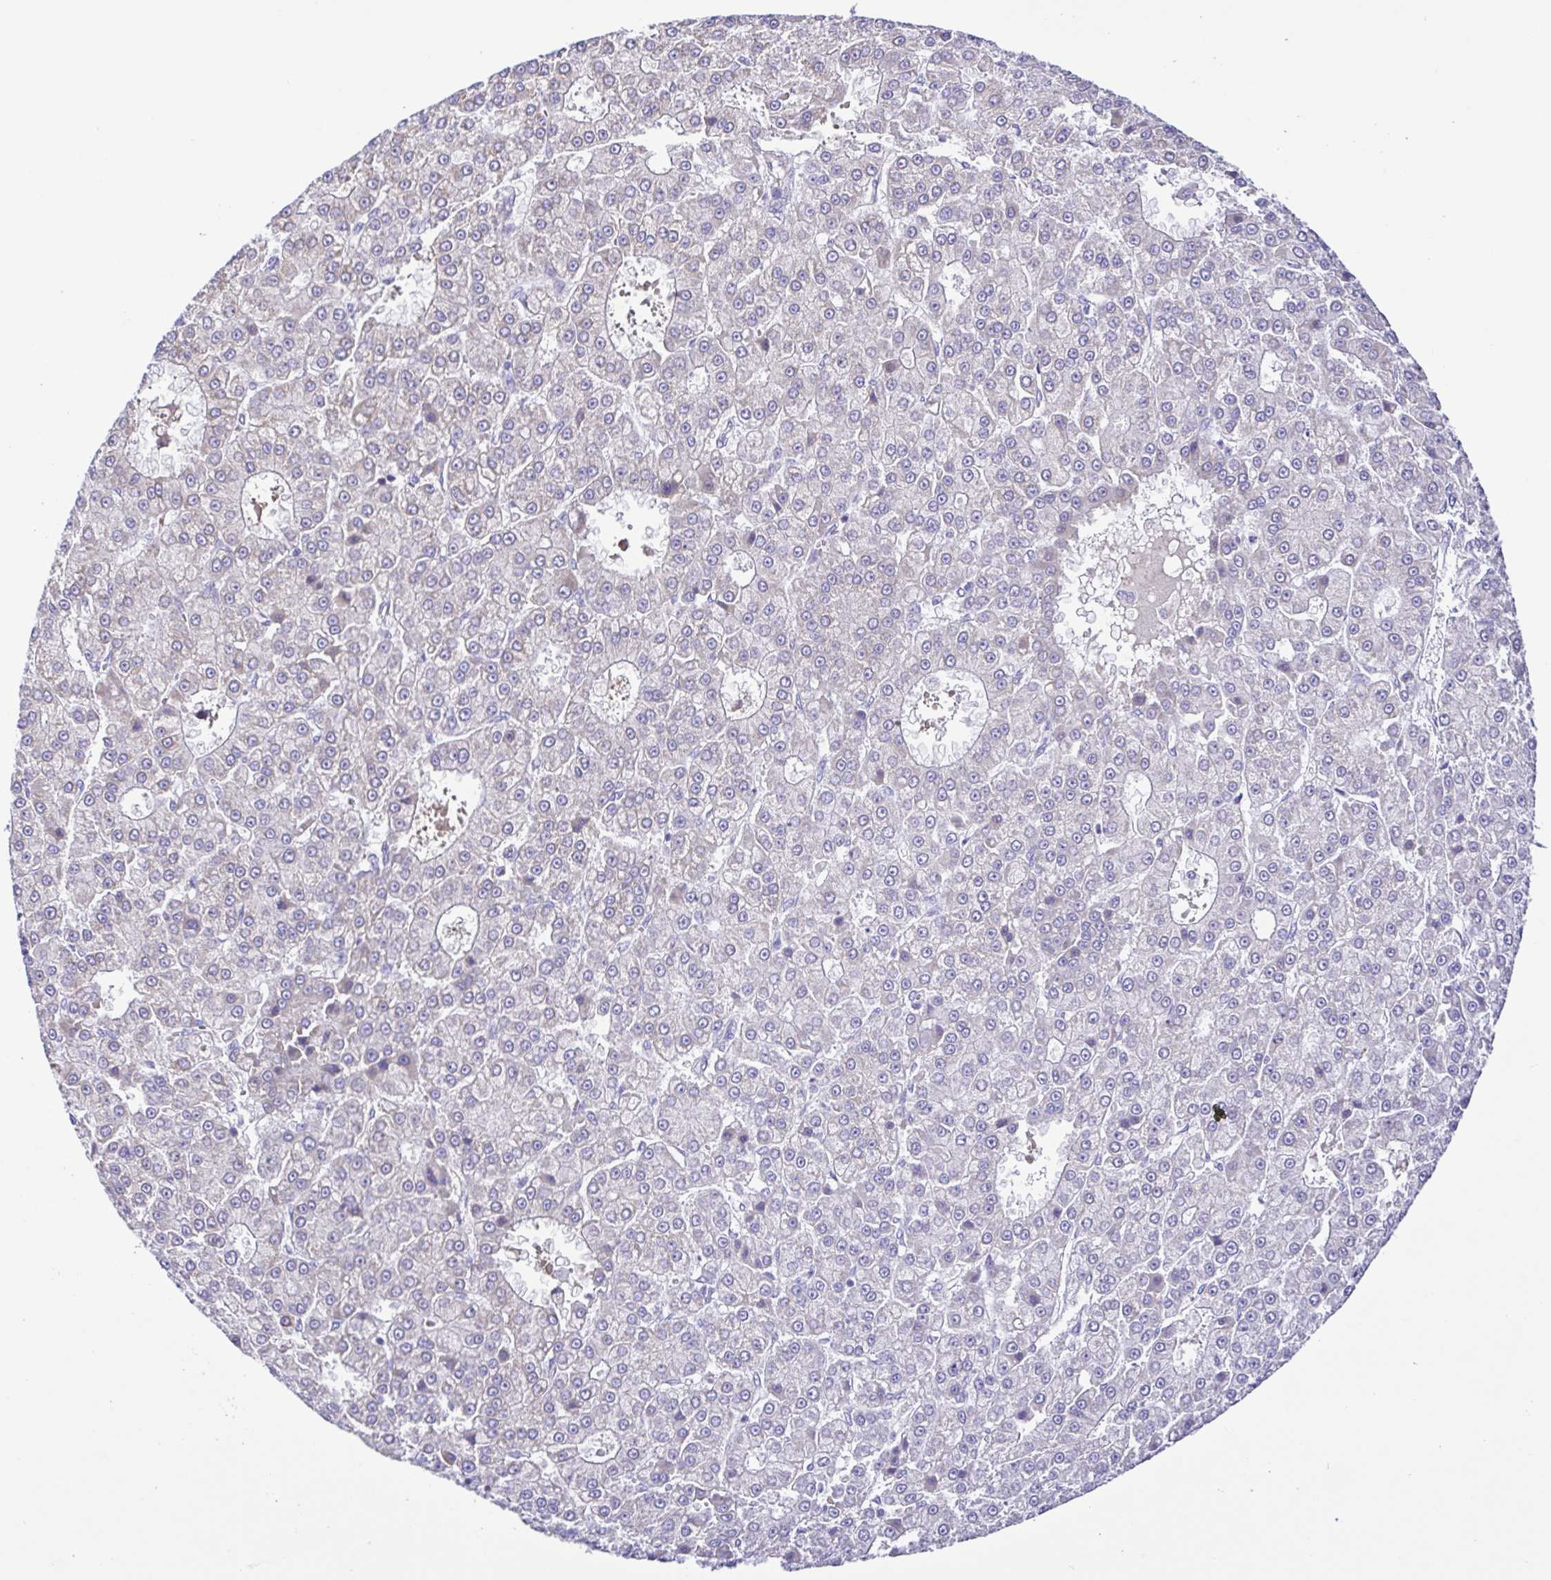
{"staining": {"intensity": "negative", "quantity": "none", "location": "none"}, "tissue": "liver cancer", "cell_type": "Tumor cells", "image_type": "cancer", "snomed": [{"axis": "morphology", "description": "Carcinoma, Hepatocellular, NOS"}, {"axis": "topography", "description": "Liver"}], "caption": "Human liver cancer stained for a protein using immunohistochemistry (IHC) demonstrates no staining in tumor cells.", "gene": "GABBR2", "patient": {"sex": "male", "age": 70}}